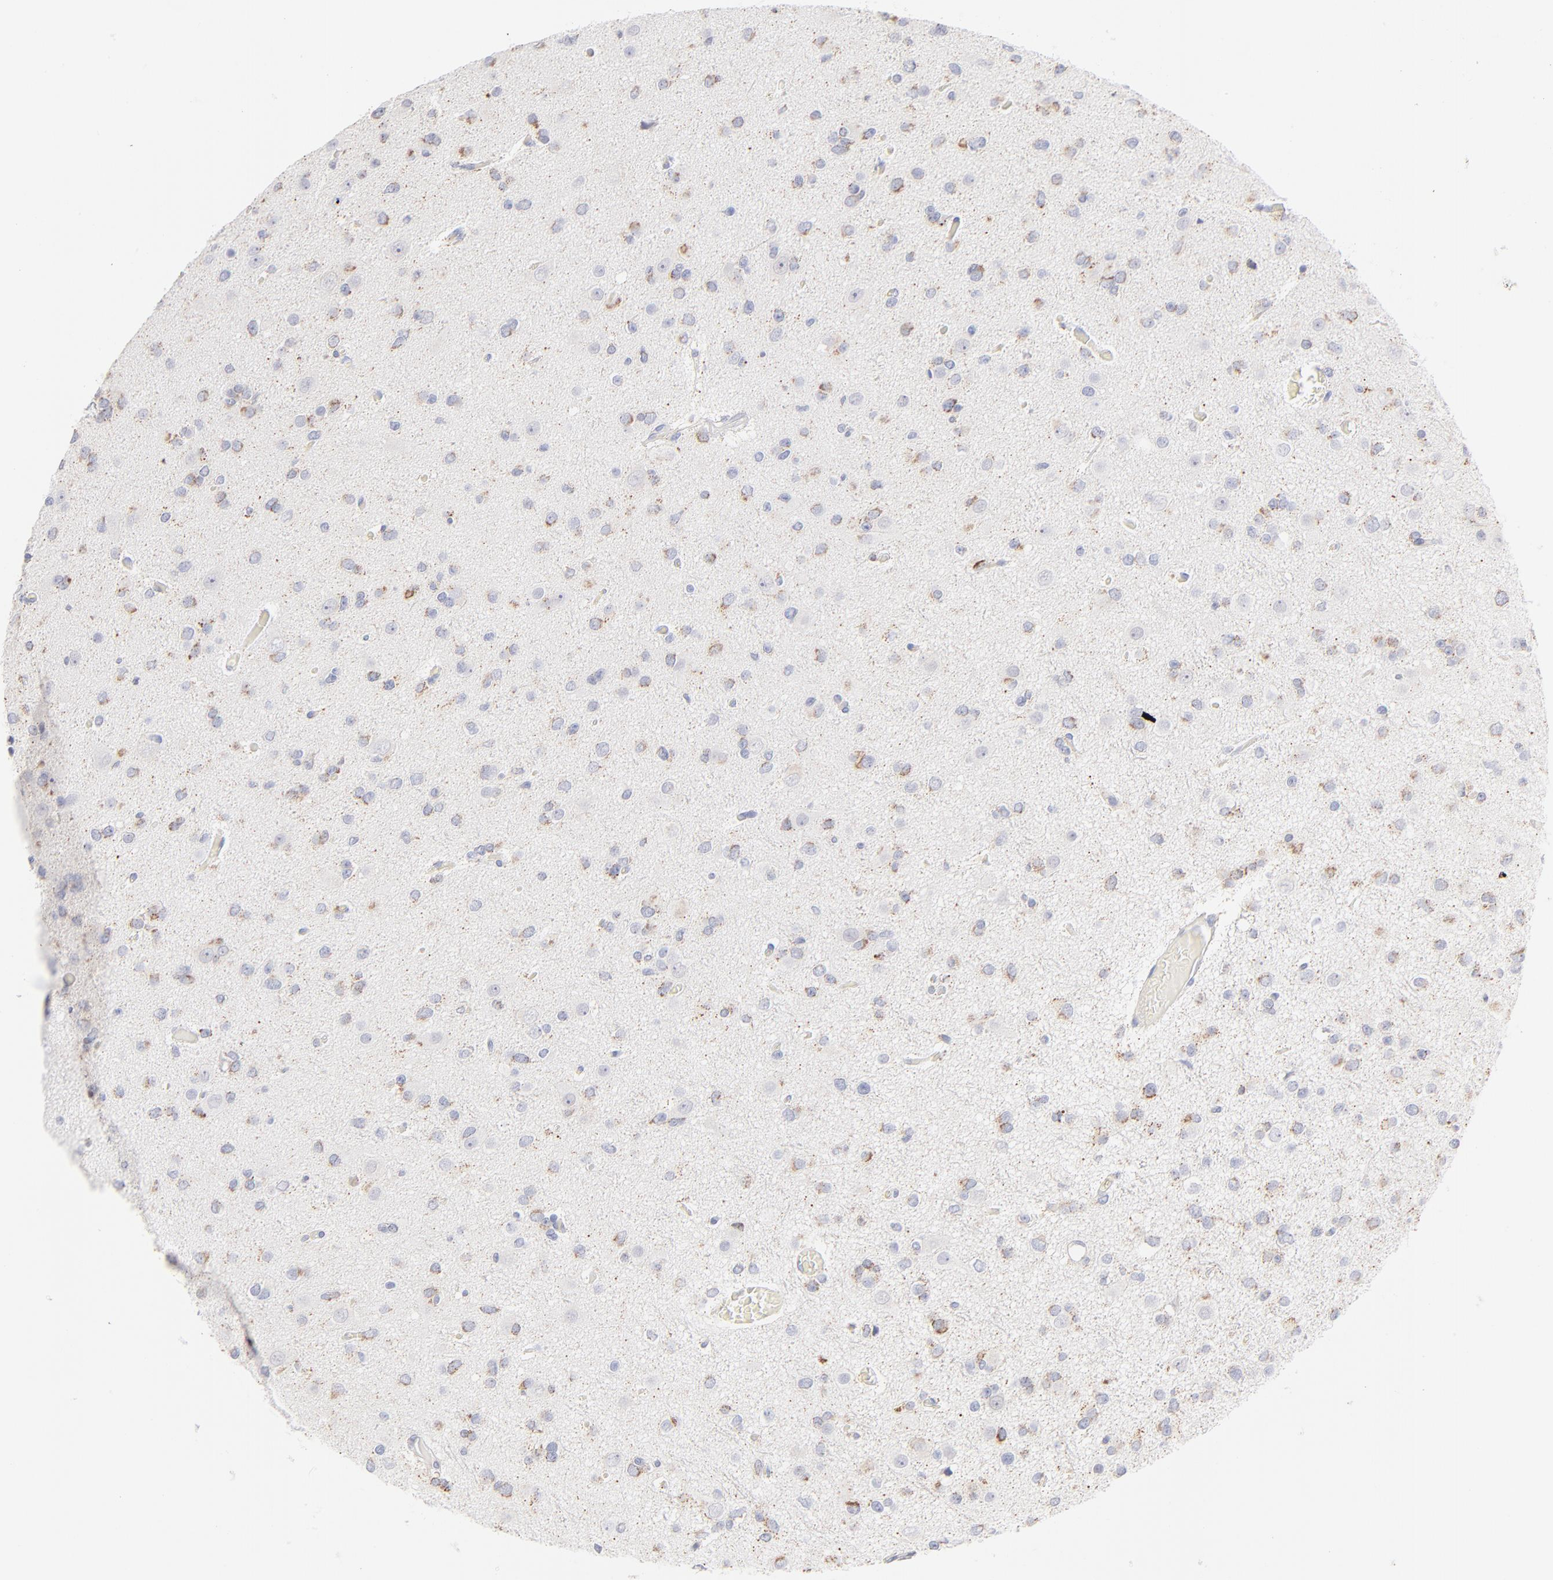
{"staining": {"intensity": "weak", "quantity": "<25%", "location": "cytoplasmic/membranous"}, "tissue": "glioma", "cell_type": "Tumor cells", "image_type": "cancer", "snomed": [{"axis": "morphology", "description": "Glioma, malignant, Low grade"}, {"axis": "topography", "description": "Brain"}], "caption": "High magnification brightfield microscopy of malignant glioma (low-grade) stained with DAB (3,3'-diaminobenzidine) (brown) and counterstained with hematoxylin (blue): tumor cells show no significant staining. Nuclei are stained in blue.", "gene": "TST", "patient": {"sex": "male", "age": 42}}